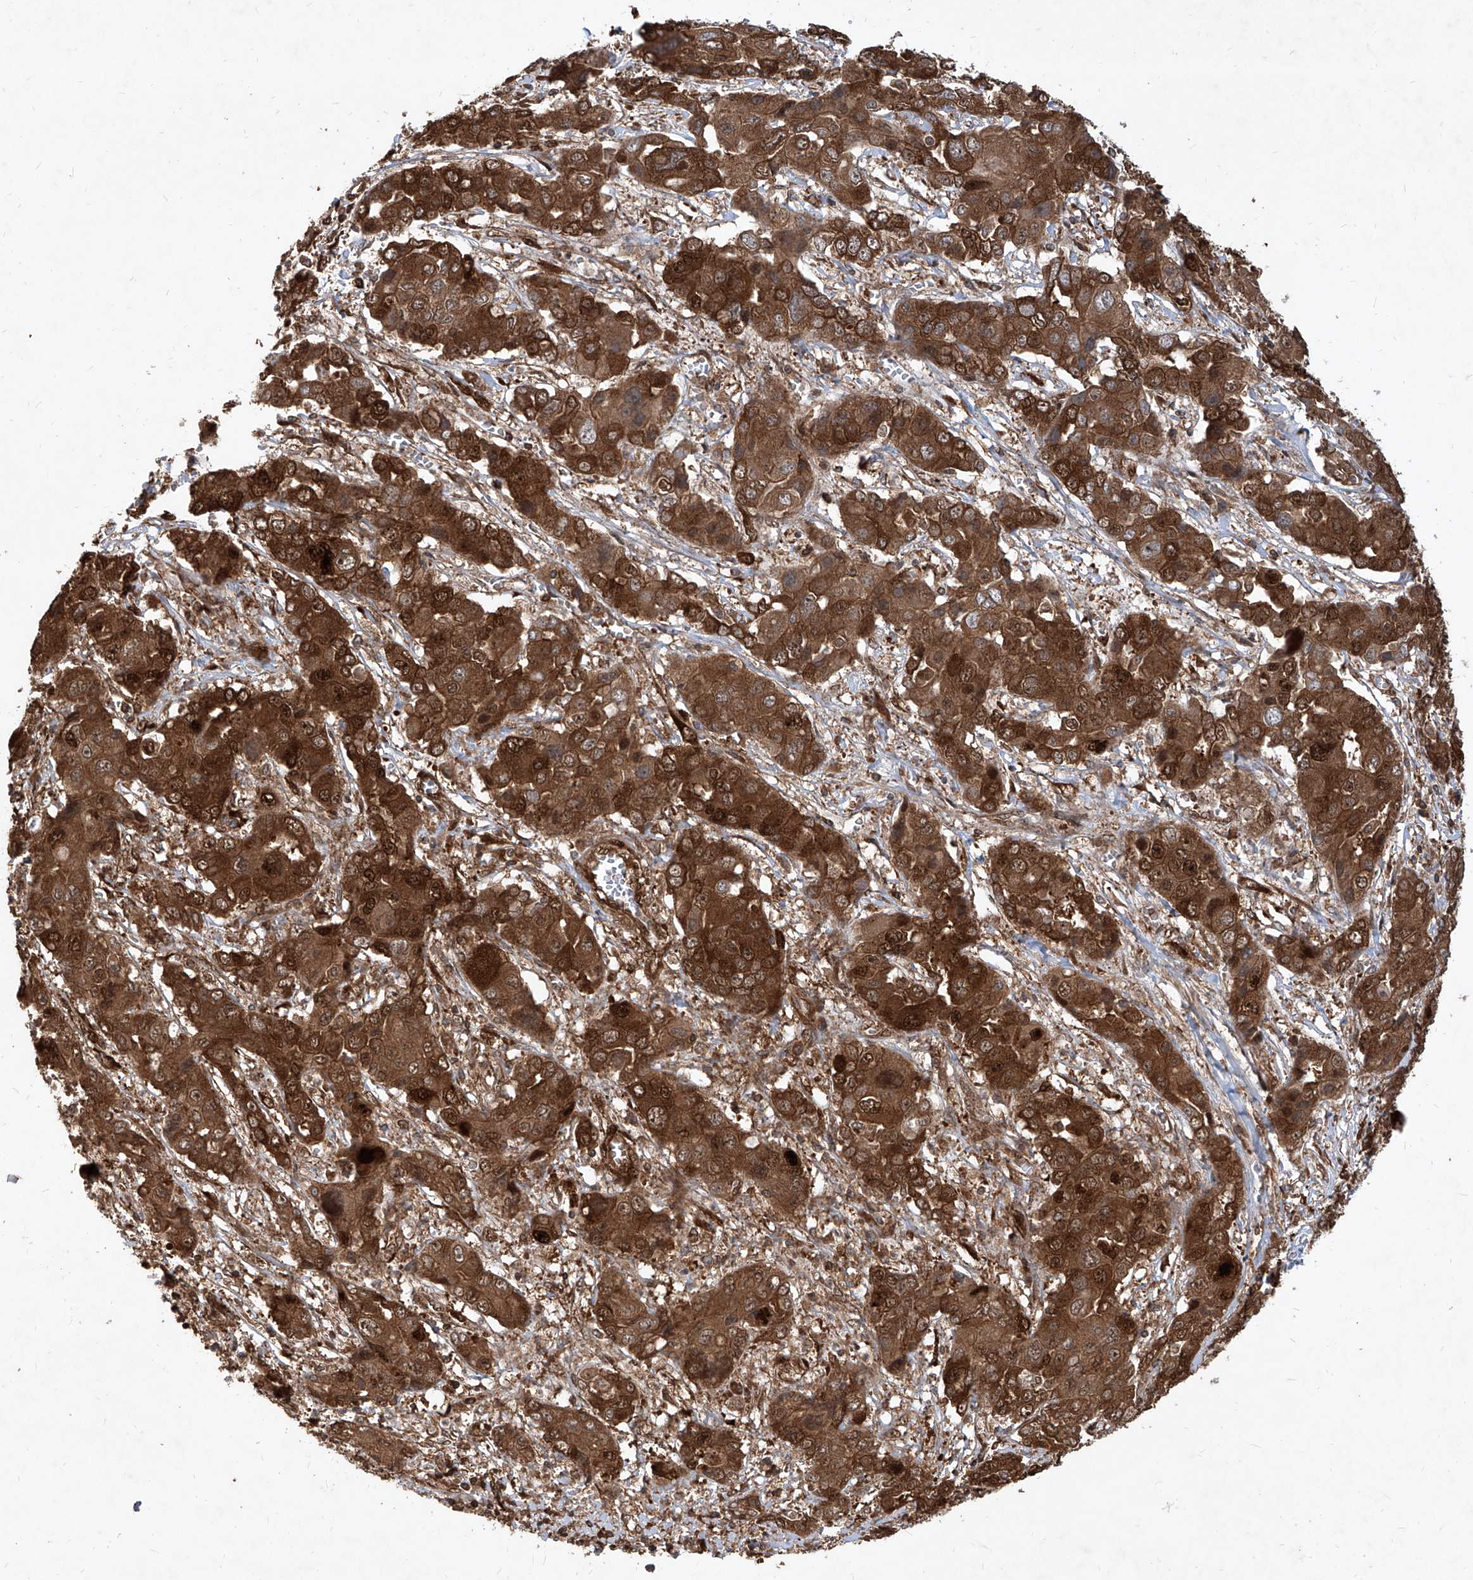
{"staining": {"intensity": "strong", "quantity": ">75%", "location": "cytoplasmic/membranous,nuclear"}, "tissue": "liver cancer", "cell_type": "Tumor cells", "image_type": "cancer", "snomed": [{"axis": "morphology", "description": "Cholangiocarcinoma"}, {"axis": "topography", "description": "Liver"}], "caption": "Liver cancer stained with DAB (3,3'-diaminobenzidine) immunohistochemistry shows high levels of strong cytoplasmic/membranous and nuclear expression in about >75% of tumor cells.", "gene": "MAGED2", "patient": {"sex": "male", "age": 67}}